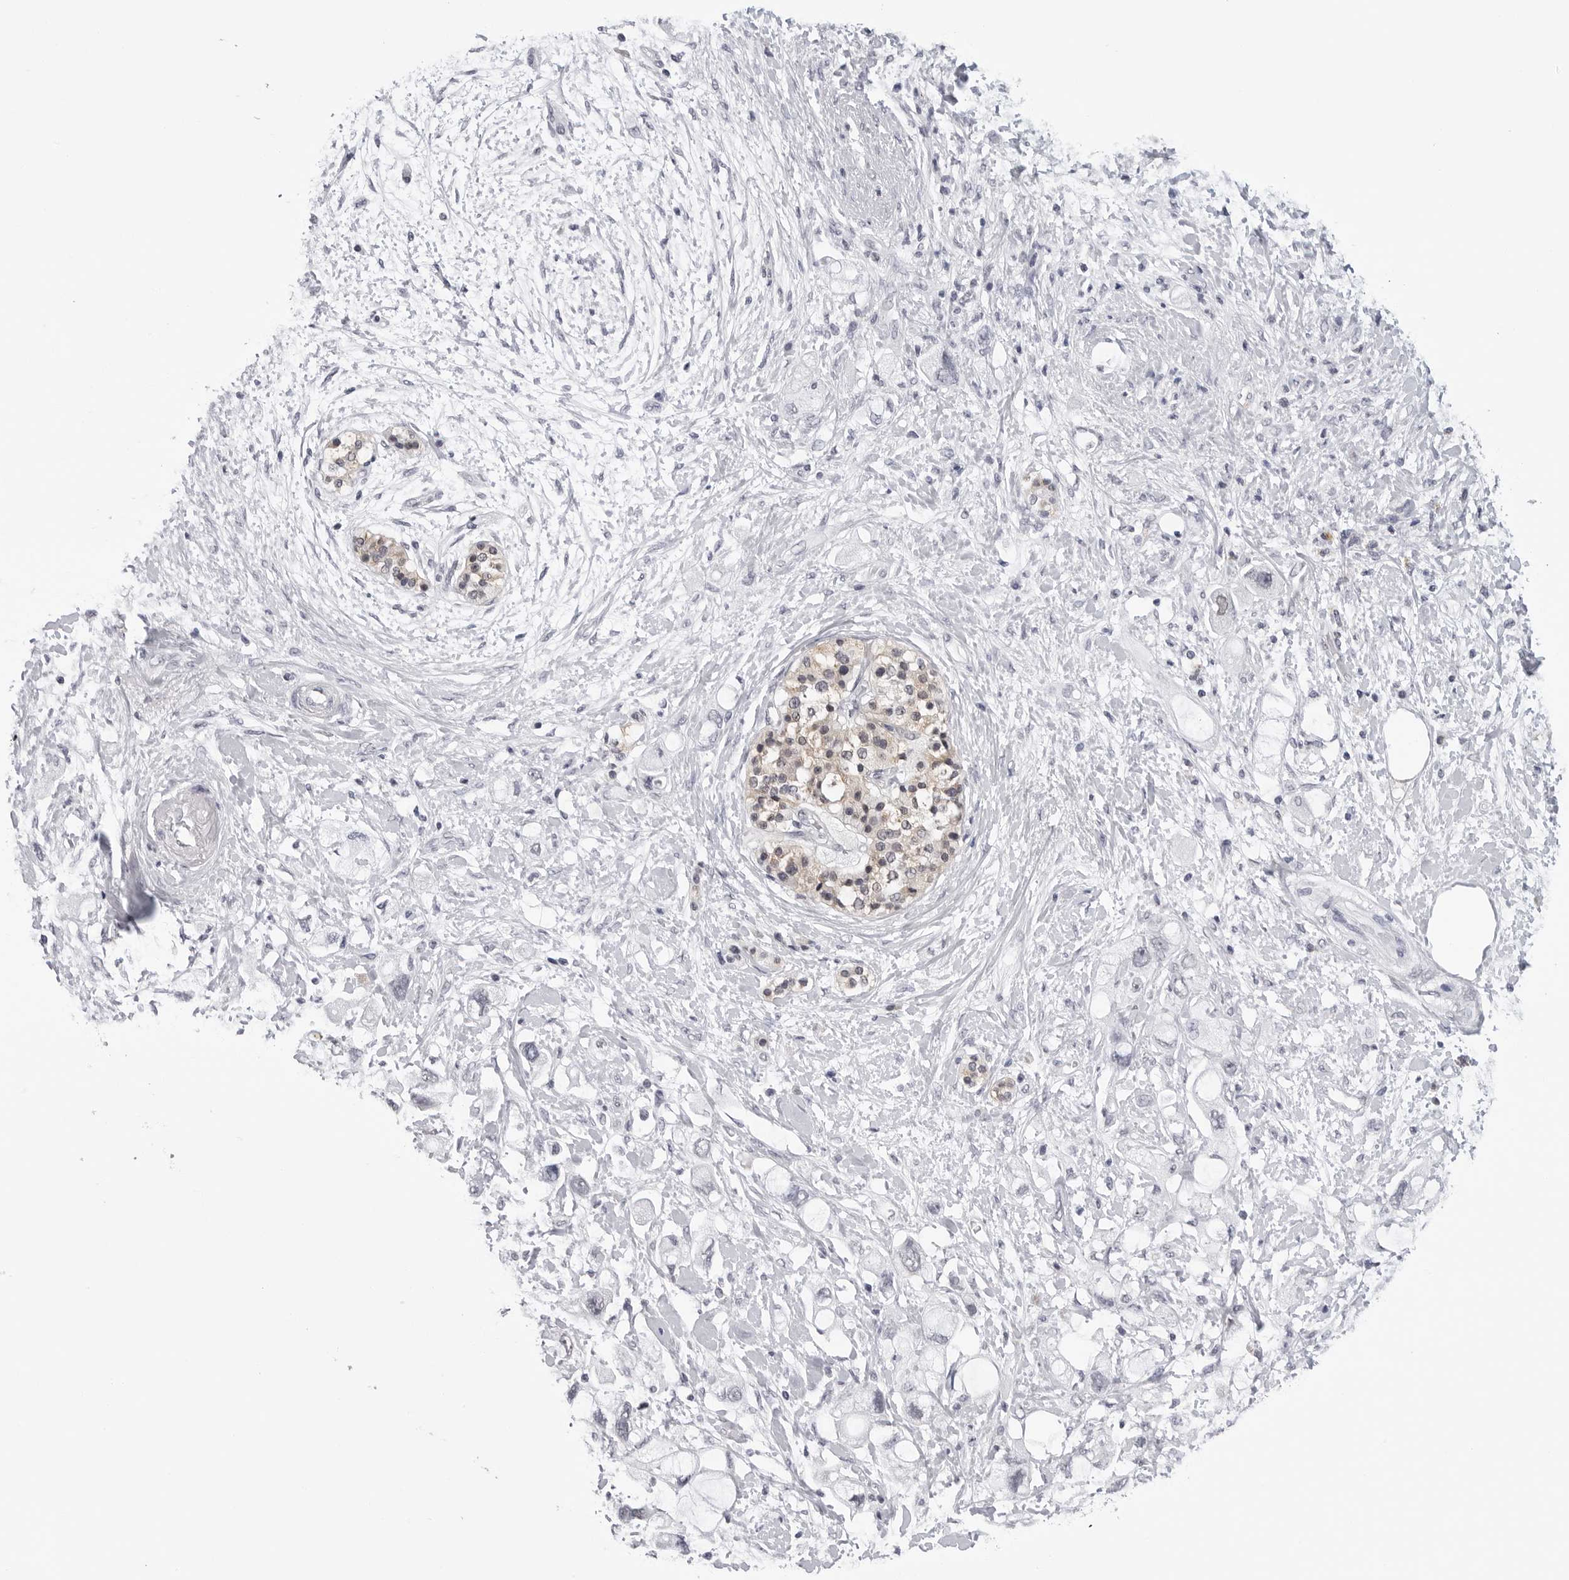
{"staining": {"intensity": "negative", "quantity": "none", "location": "none"}, "tissue": "pancreatic cancer", "cell_type": "Tumor cells", "image_type": "cancer", "snomed": [{"axis": "morphology", "description": "Adenocarcinoma, NOS"}, {"axis": "topography", "description": "Pancreas"}], "caption": "Photomicrograph shows no protein staining in tumor cells of pancreatic cancer tissue.", "gene": "CDK20", "patient": {"sex": "female", "age": 56}}